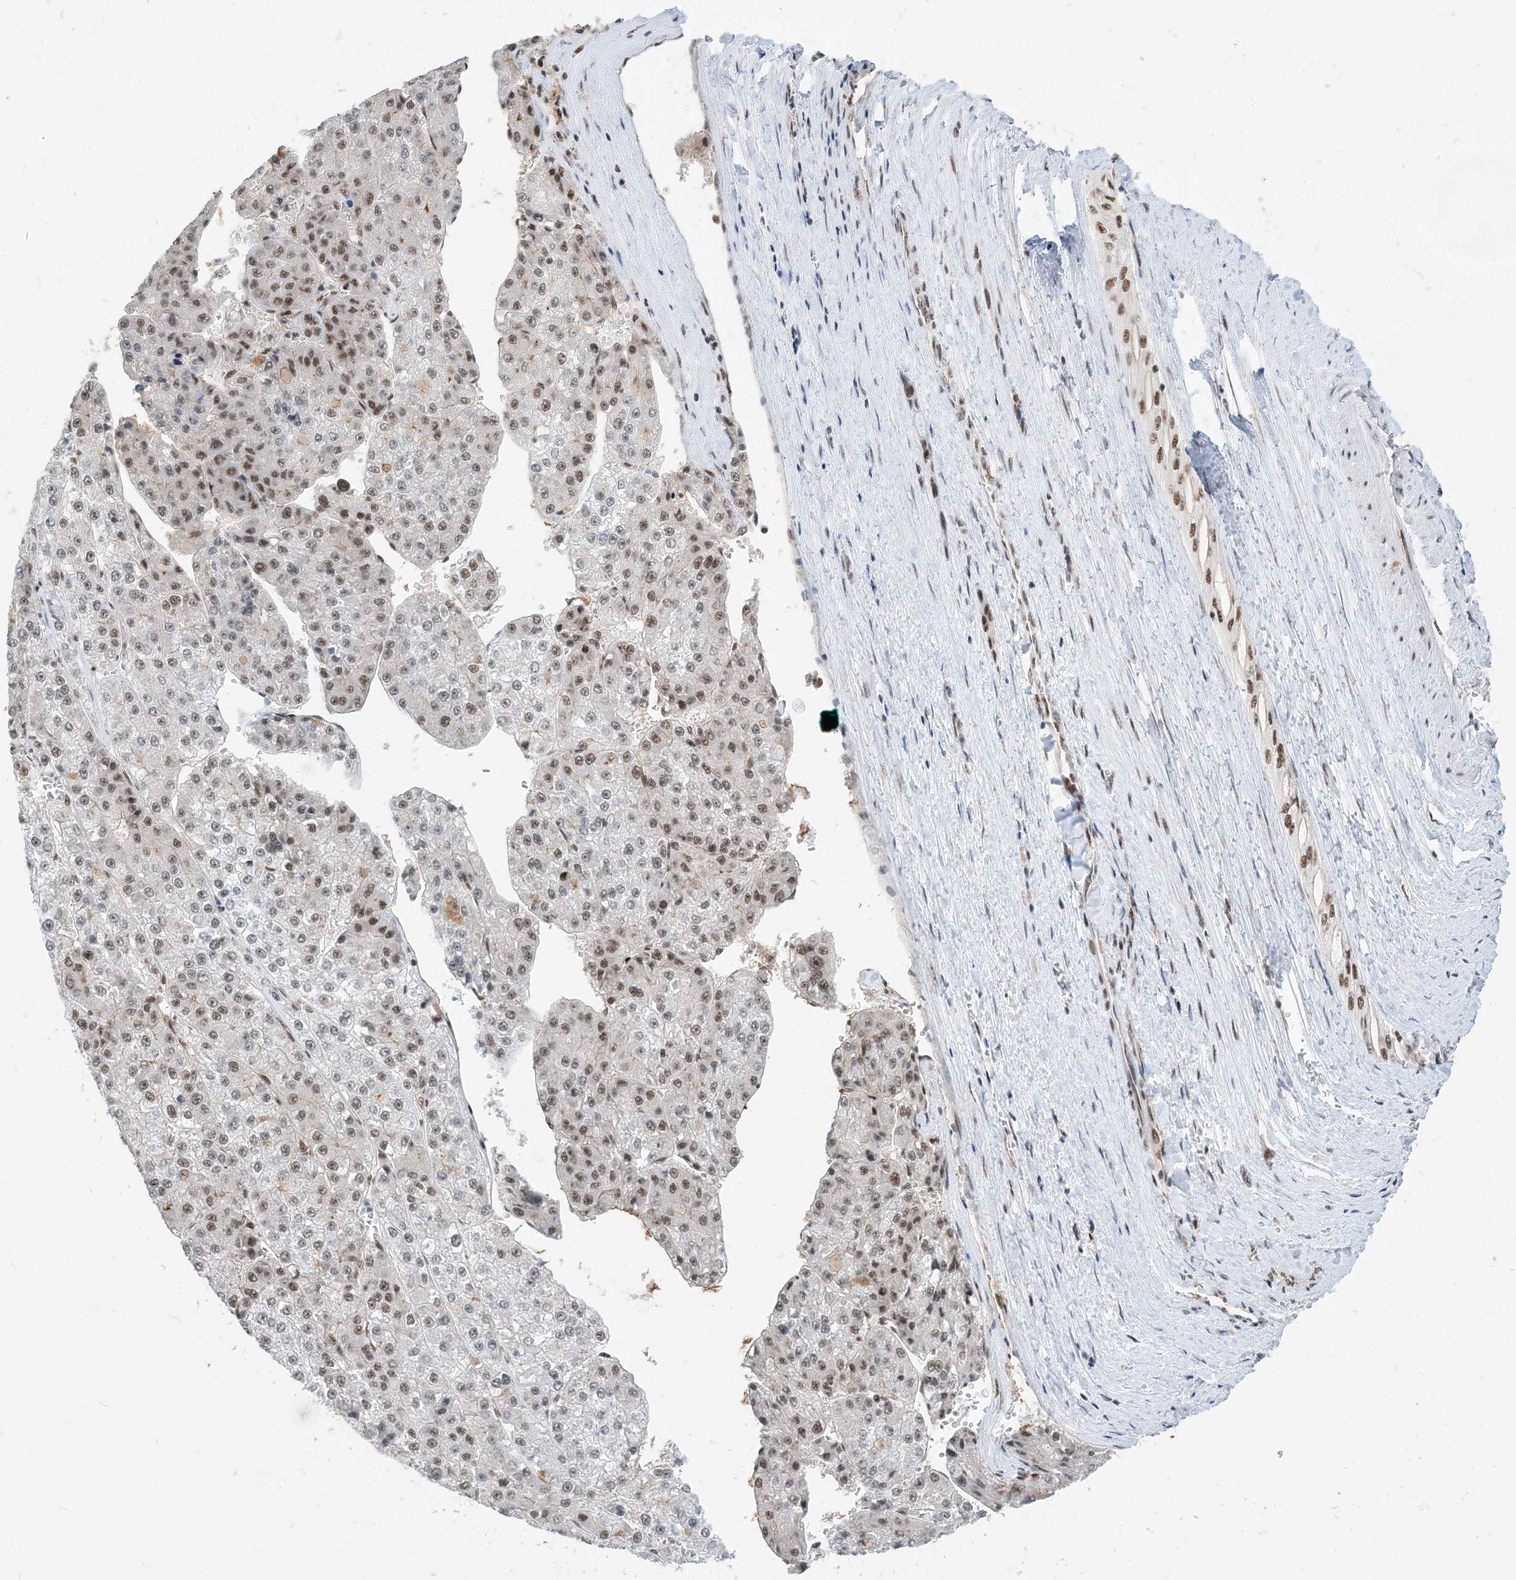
{"staining": {"intensity": "moderate", "quantity": "25%-75%", "location": "nuclear"}, "tissue": "liver cancer", "cell_type": "Tumor cells", "image_type": "cancer", "snomed": [{"axis": "morphology", "description": "Carcinoma, Hepatocellular, NOS"}, {"axis": "topography", "description": "Liver"}], "caption": "About 25%-75% of tumor cells in human hepatocellular carcinoma (liver) exhibit moderate nuclear protein staining as visualized by brown immunohistochemical staining.", "gene": "SF3A3", "patient": {"sex": "female", "age": 73}}